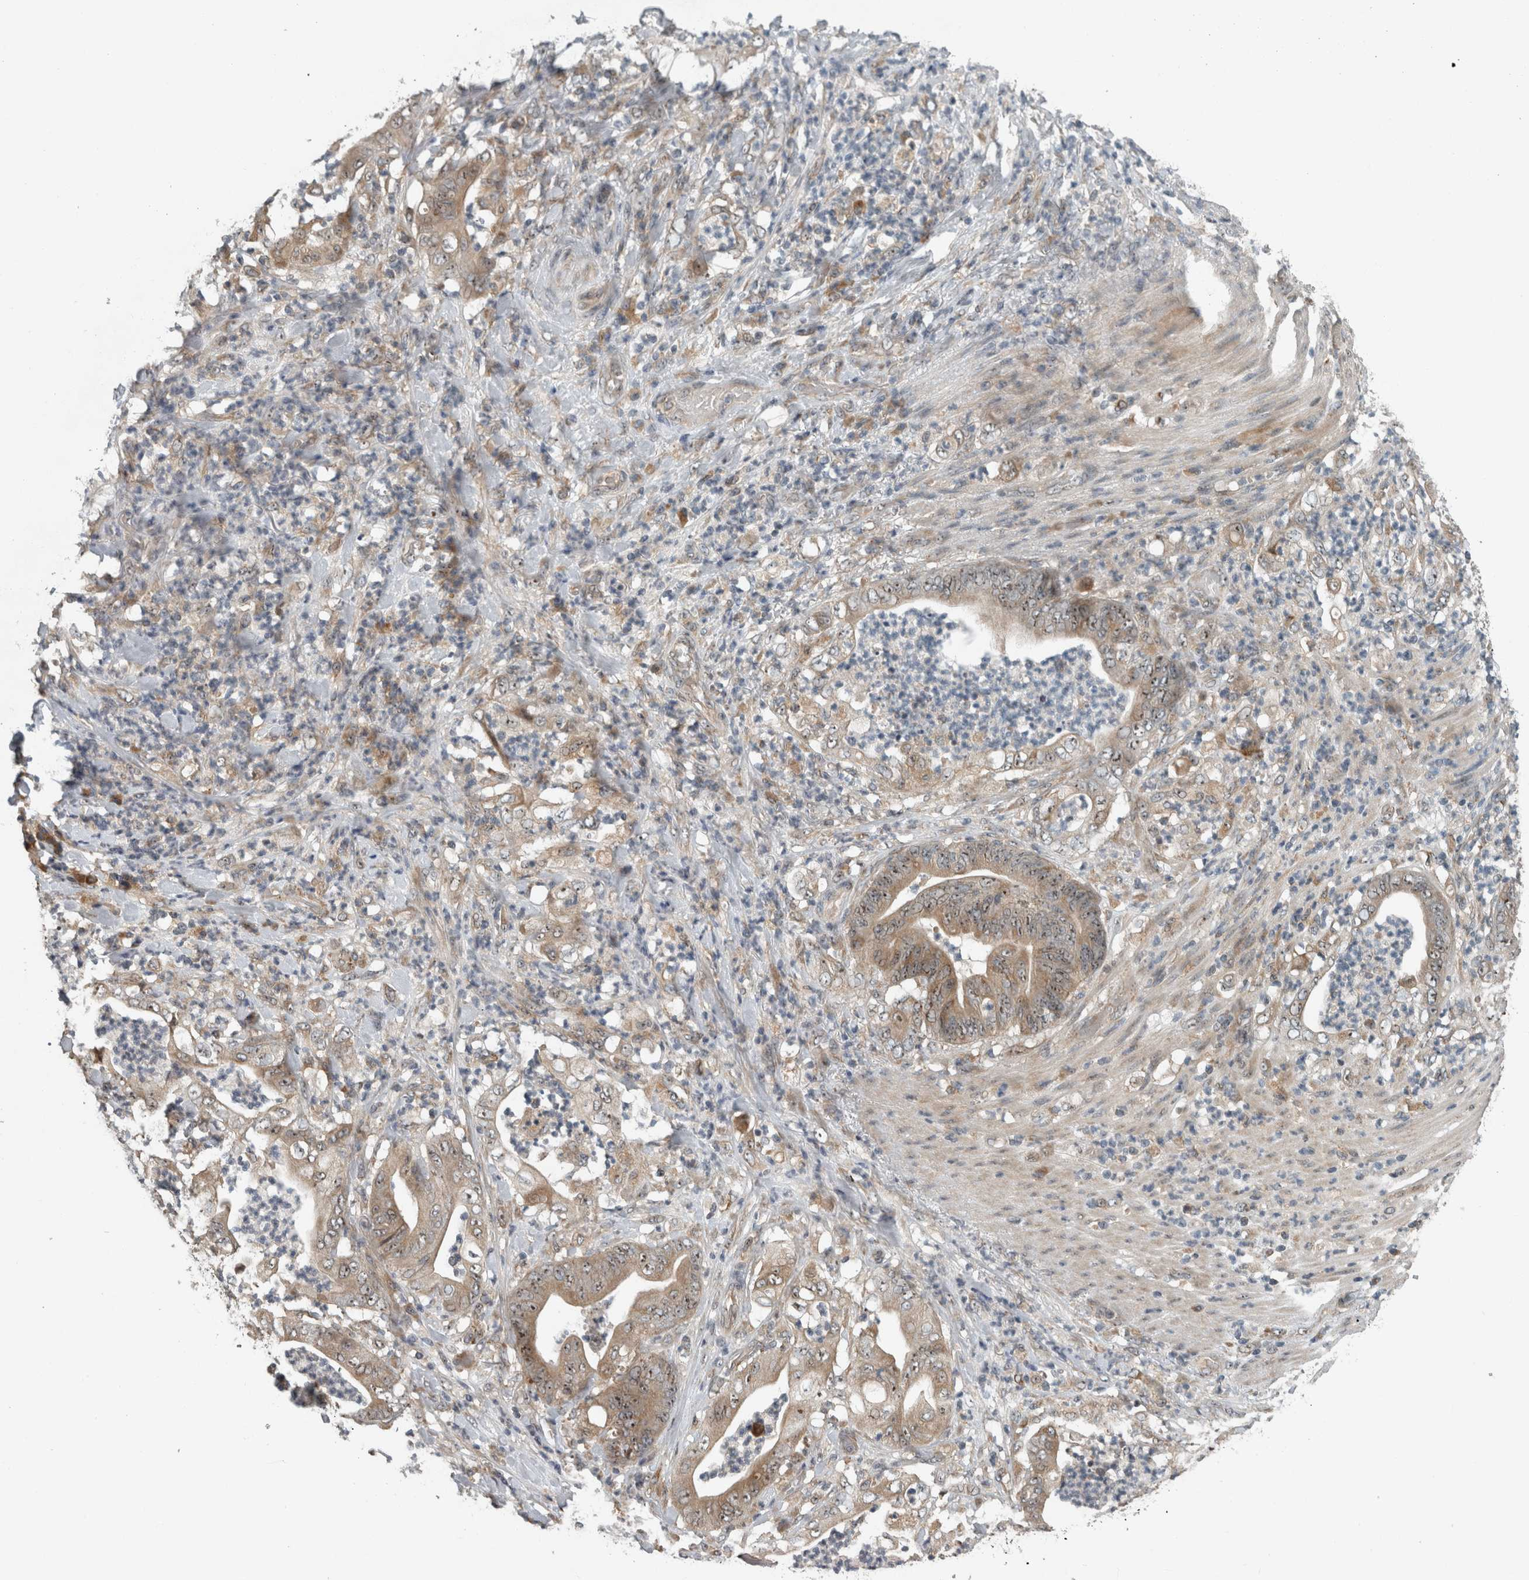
{"staining": {"intensity": "weak", "quantity": ">75%", "location": "cytoplasmic/membranous,nuclear"}, "tissue": "stomach cancer", "cell_type": "Tumor cells", "image_type": "cancer", "snomed": [{"axis": "morphology", "description": "Adenocarcinoma, NOS"}, {"axis": "topography", "description": "Stomach"}], "caption": "Weak cytoplasmic/membranous and nuclear positivity for a protein is present in about >75% of tumor cells of stomach adenocarcinoma using immunohistochemistry (IHC).", "gene": "GPR137B", "patient": {"sex": "female", "age": 73}}